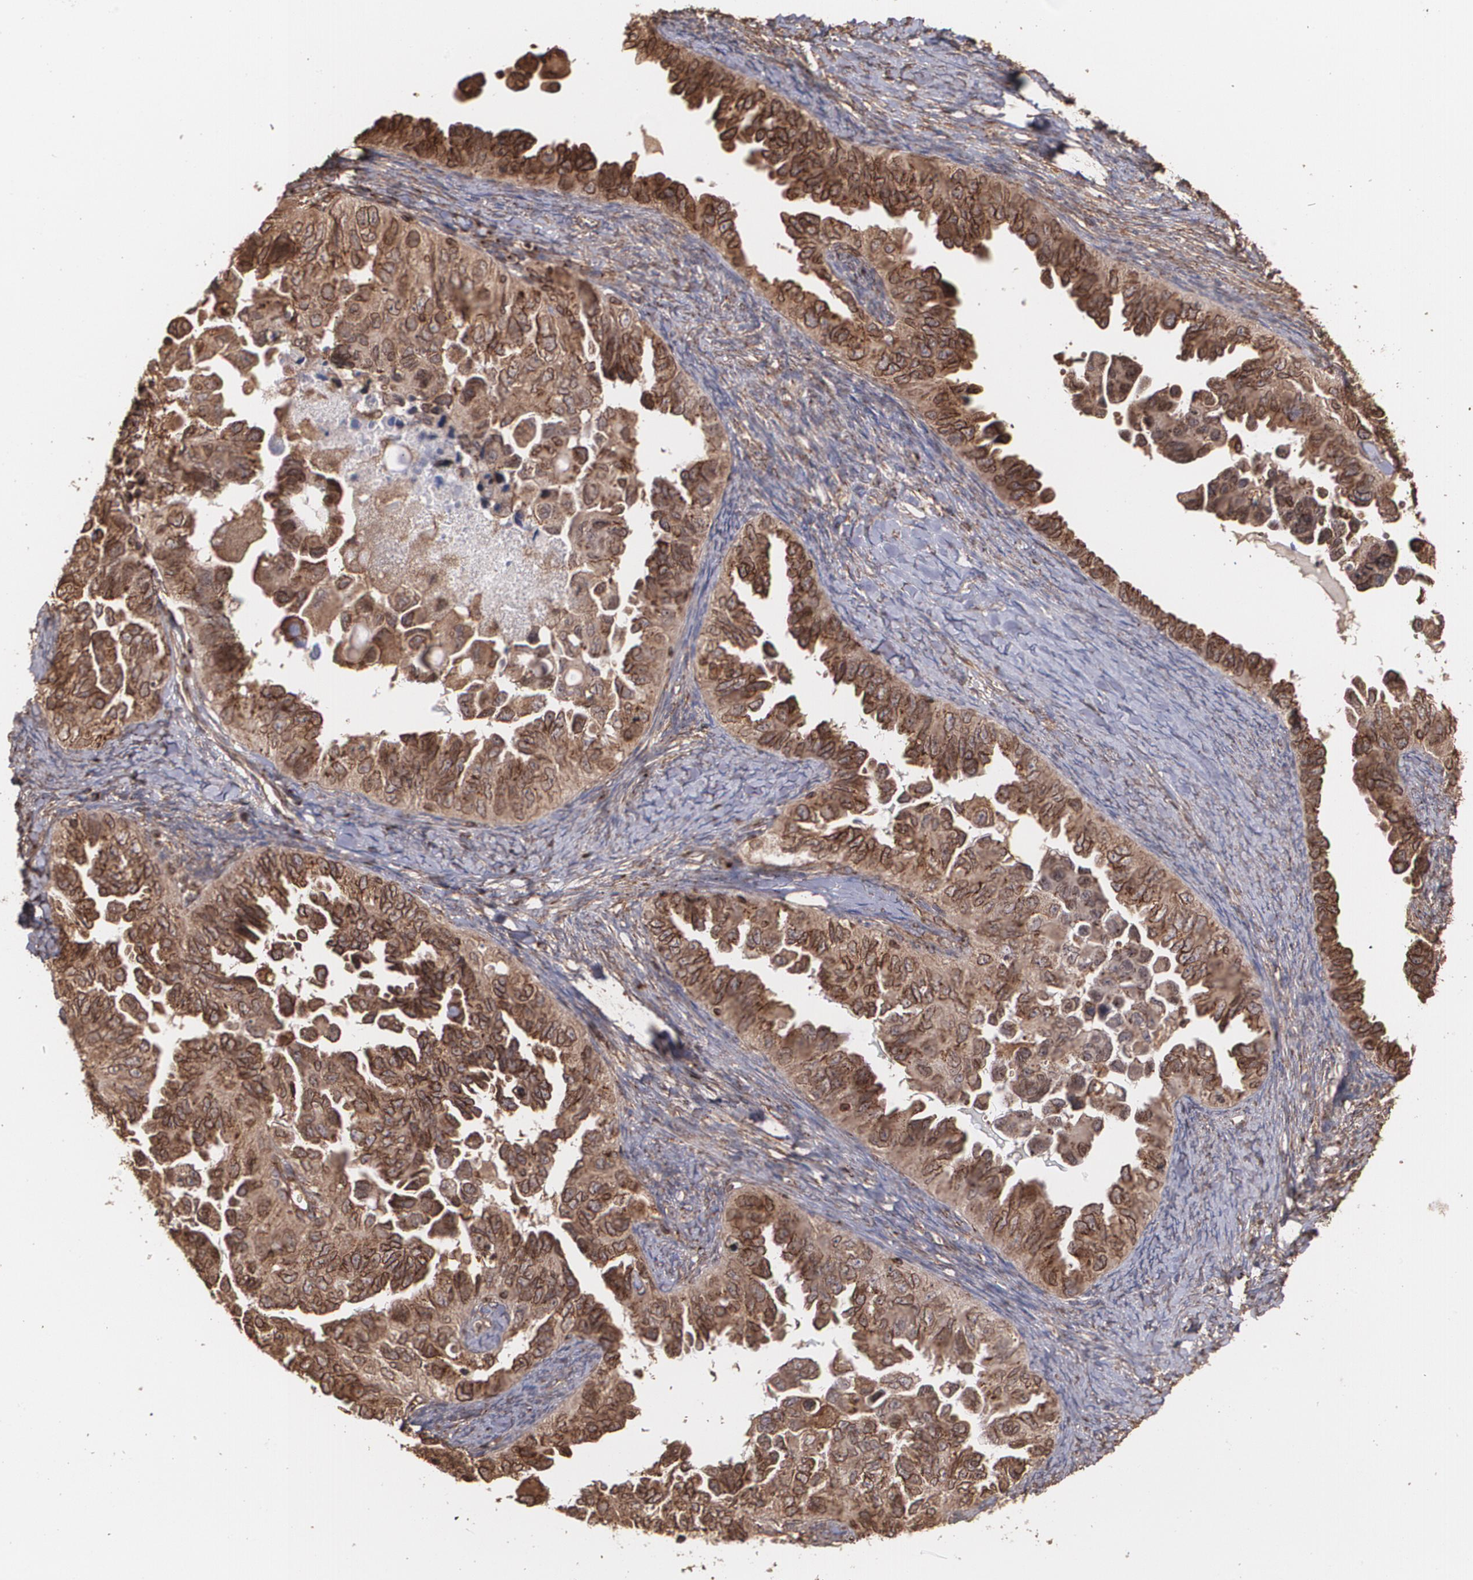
{"staining": {"intensity": "strong", "quantity": ">75%", "location": "cytoplasmic/membranous"}, "tissue": "ovarian cancer", "cell_type": "Tumor cells", "image_type": "cancer", "snomed": [{"axis": "morphology", "description": "Cystadenocarcinoma, serous, NOS"}, {"axis": "topography", "description": "Ovary"}], "caption": "Immunohistochemistry (DAB) staining of human ovarian cancer reveals strong cytoplasmic/membranous protein positivity in about >75% of tumor cells.", "gene": "TRIP11", "patient": {"sex": "female", "age": 82}}